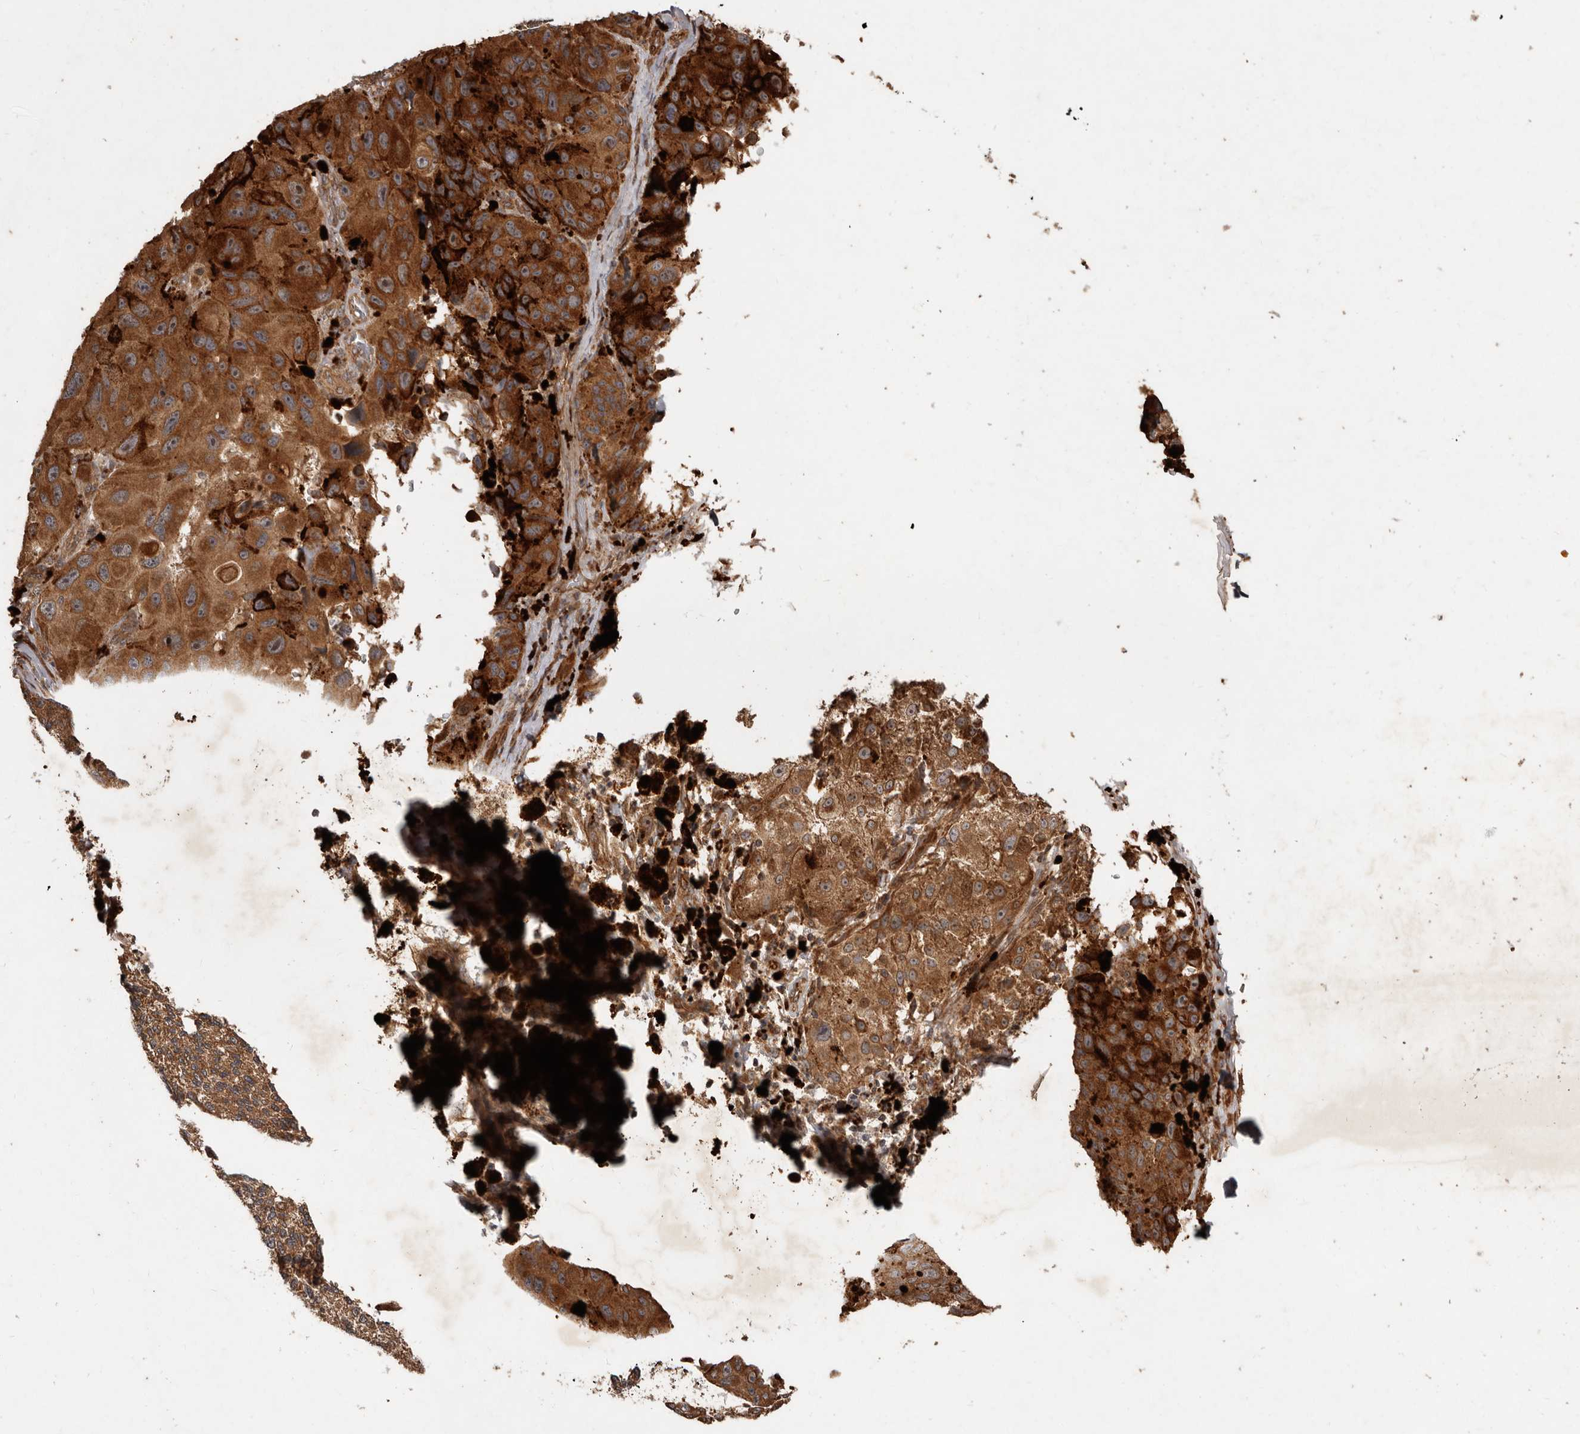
{"staining": {"intensity": "moderate", "quantity": ">75%", "location": "cytoplasmic/membranous"}, "tissue": "melanoma", "cell_type": "Tumor cells", "image_type": "cancer", "snomed": [{"axis": "morphology", "description": "Malignant melanoma, NOS"}, {"axis": "topography", "description": "Skin"}], "caption": "A medium amount of moderate cytoplasmic/membranous expression is present in approximately >75% of tumor cells in malignant melanoma tissue.", "gene": "STK36", "patient": {"sex": "female", "age": 73}}